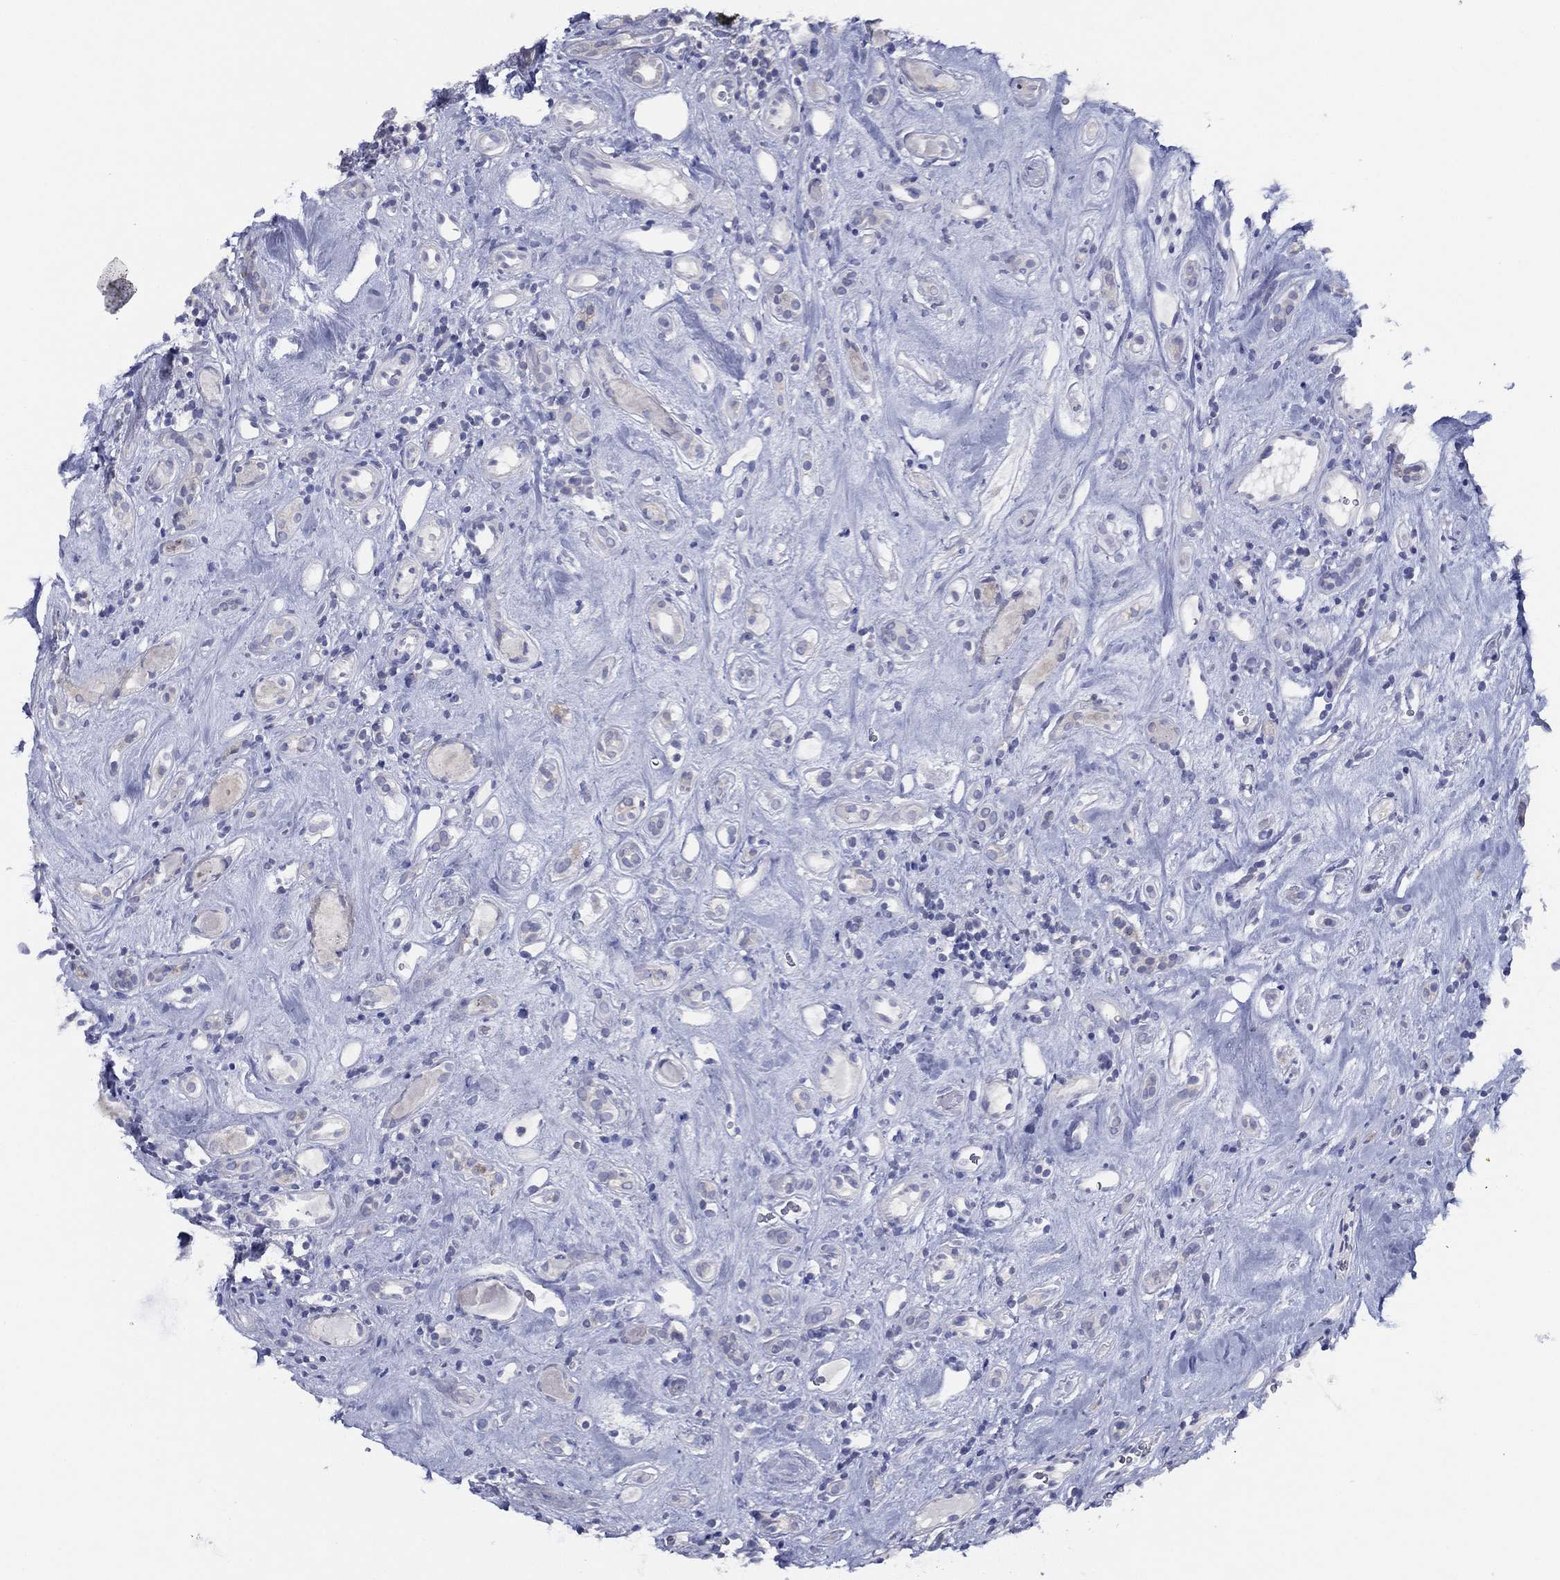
{"staining": {"intensity": "negative", "quantity": "none", "location": "none"}, "tissue": "renal cancer", "cell_type": "Tumor cells", "image_type": "cancer", "snomed": [{"axis": "morphology", "description": "Adenocarcinoma, NOS"}, {"axis": "topography", "description": "Kidney"}], "caption": "The immunohistochemistry (IHC) image has no significant expression in tumor cells of renal adenocarcinoma tissue. (Brightfield microscopy of DAB (3,3'-diaminobenzidine) immunohistochemistry (IHC) at high magnification).", "gene": "SLC13A4", "patient": {"sex": "female", "age": 89}}